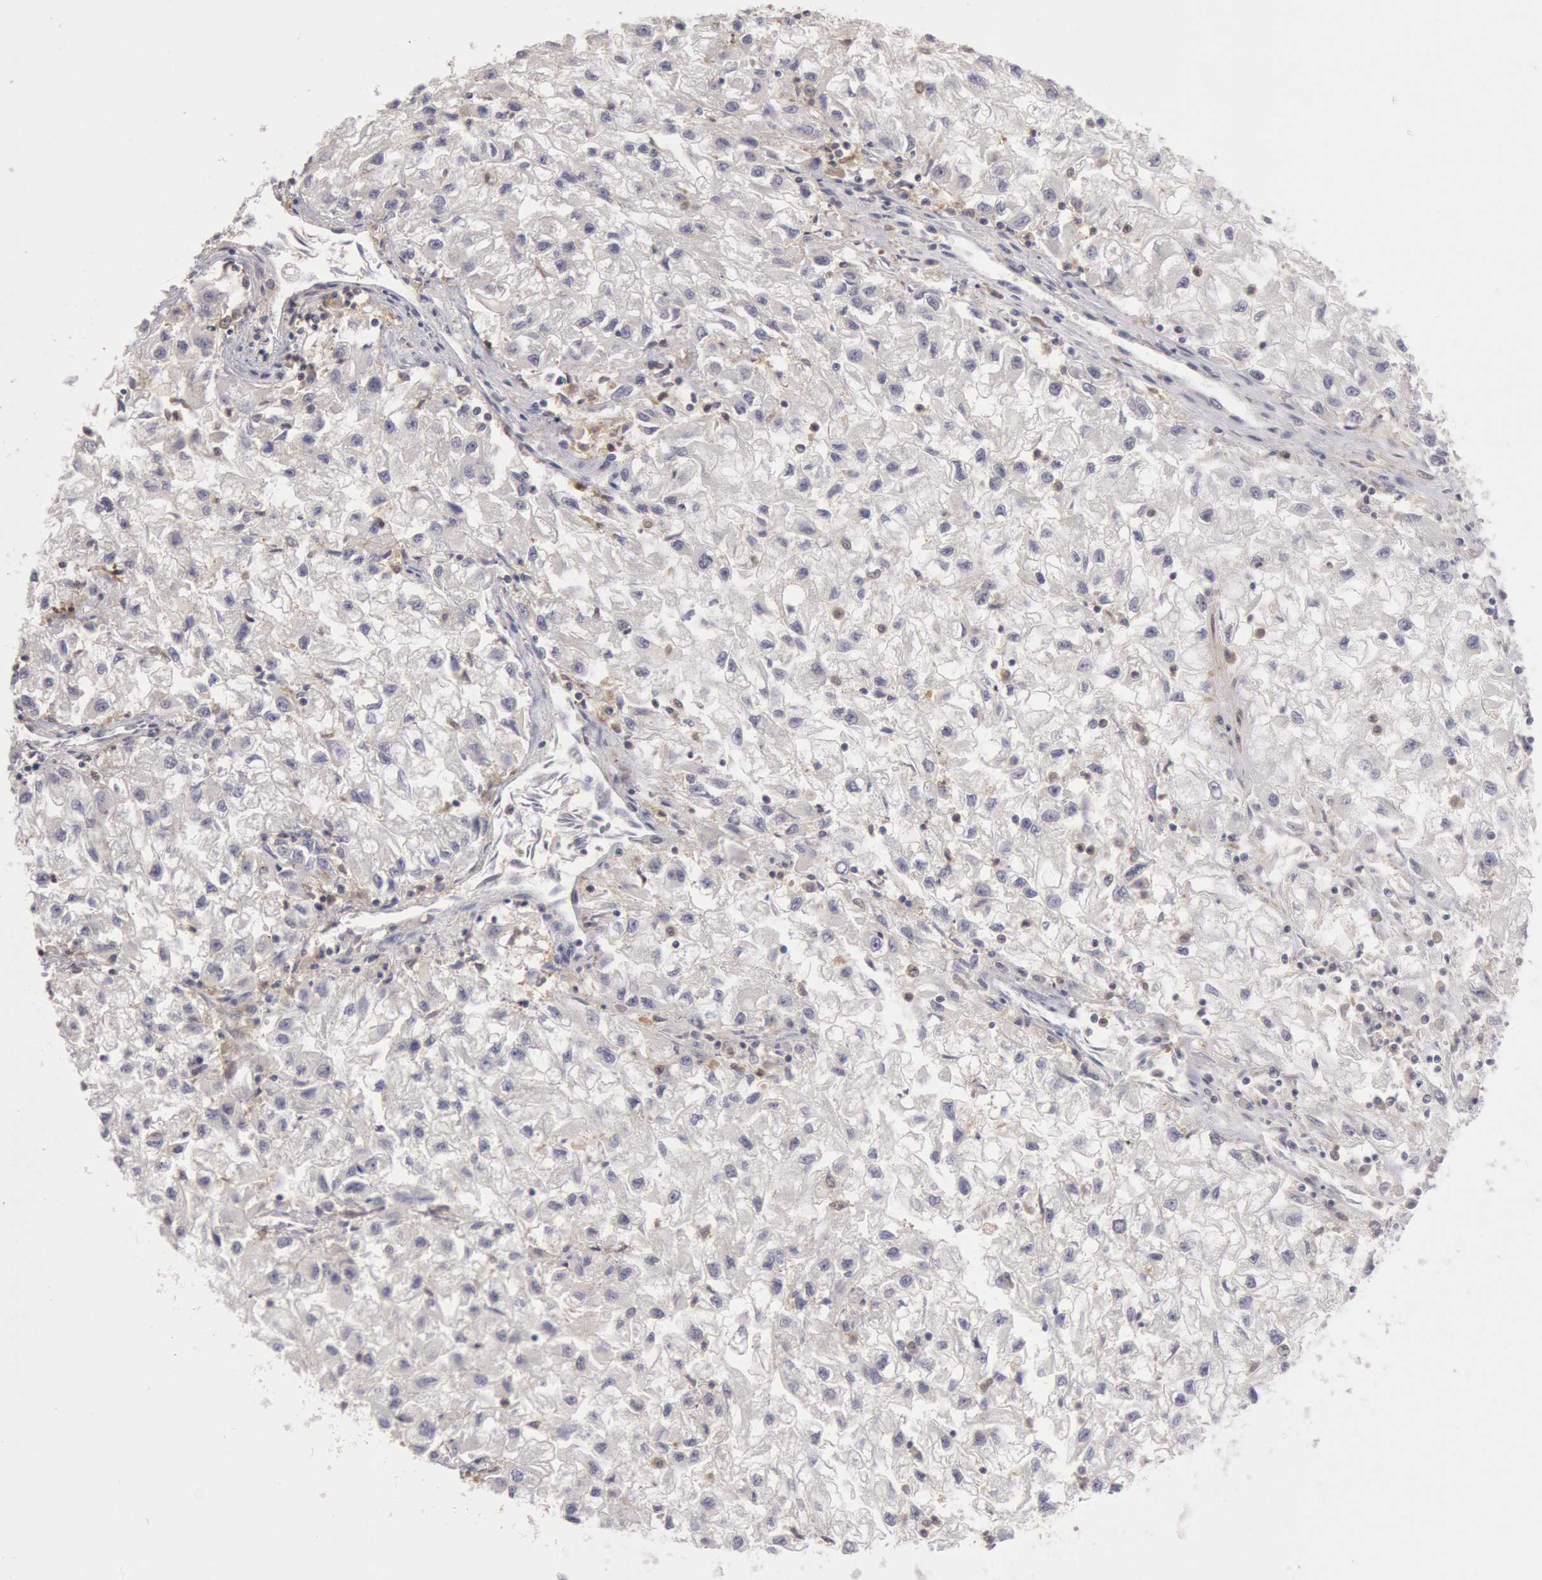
{"staining": {"intensity": "negative", "quantity": "none", "location": "none"}, "tissue": "renal cancer", "cell_type": "Tumor cells", "image_type": "cancer", "snomed": [{"axis": "morphology", "description": "Adenocarcinoma, NOS"}, {"axis": "topography", "description": "Kidney"}], "caption": "The immunohistochemistry (IHC) photomicrograph has no significant staining in tumor cells of renal adenocarcinoma tissue. (DAB (3,3'-diaminobenzidine) immunohistochemistry, high magnification).", "gene": "PLA2G6", "patient": {"sex": "male", "age": 59}}